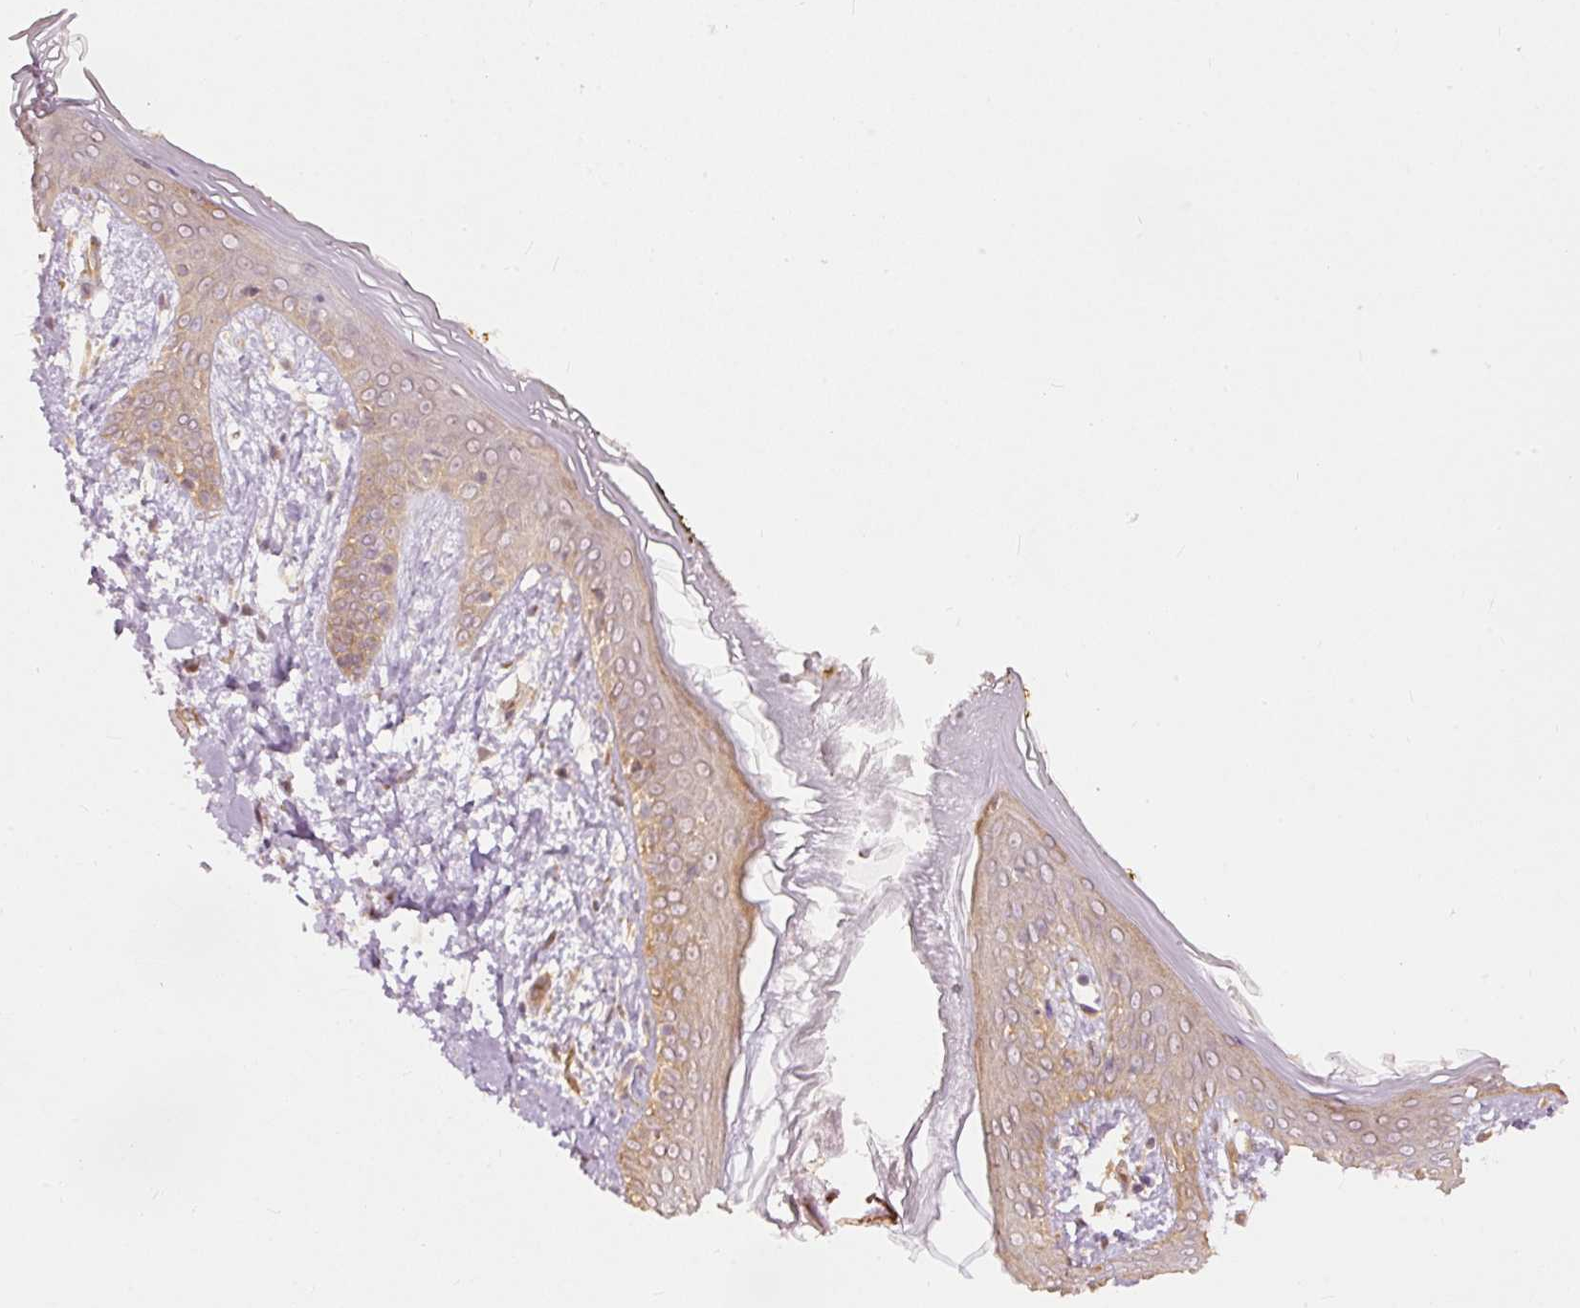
{"staining": {"intensity": "strong", "quantity": ">75%", "location": "cytoplasmic/membranous"}, "tissue": "skin", "cell_type": "Fibroblasts", "image_type": "normal", "snomed": [{"axis": "morphology", "description": "Normal tissue, NOS"}, {"axis": "topography", "description": "Skin"}], "caption": "About >75% of fibroblasts in benign human skin demonstrate strong cytoplasmic/membranous protein expression as visualized by brown immunohistochemical staining.", "gene": "EIF3B", "patient": {"sex": "female", "age": 34}}